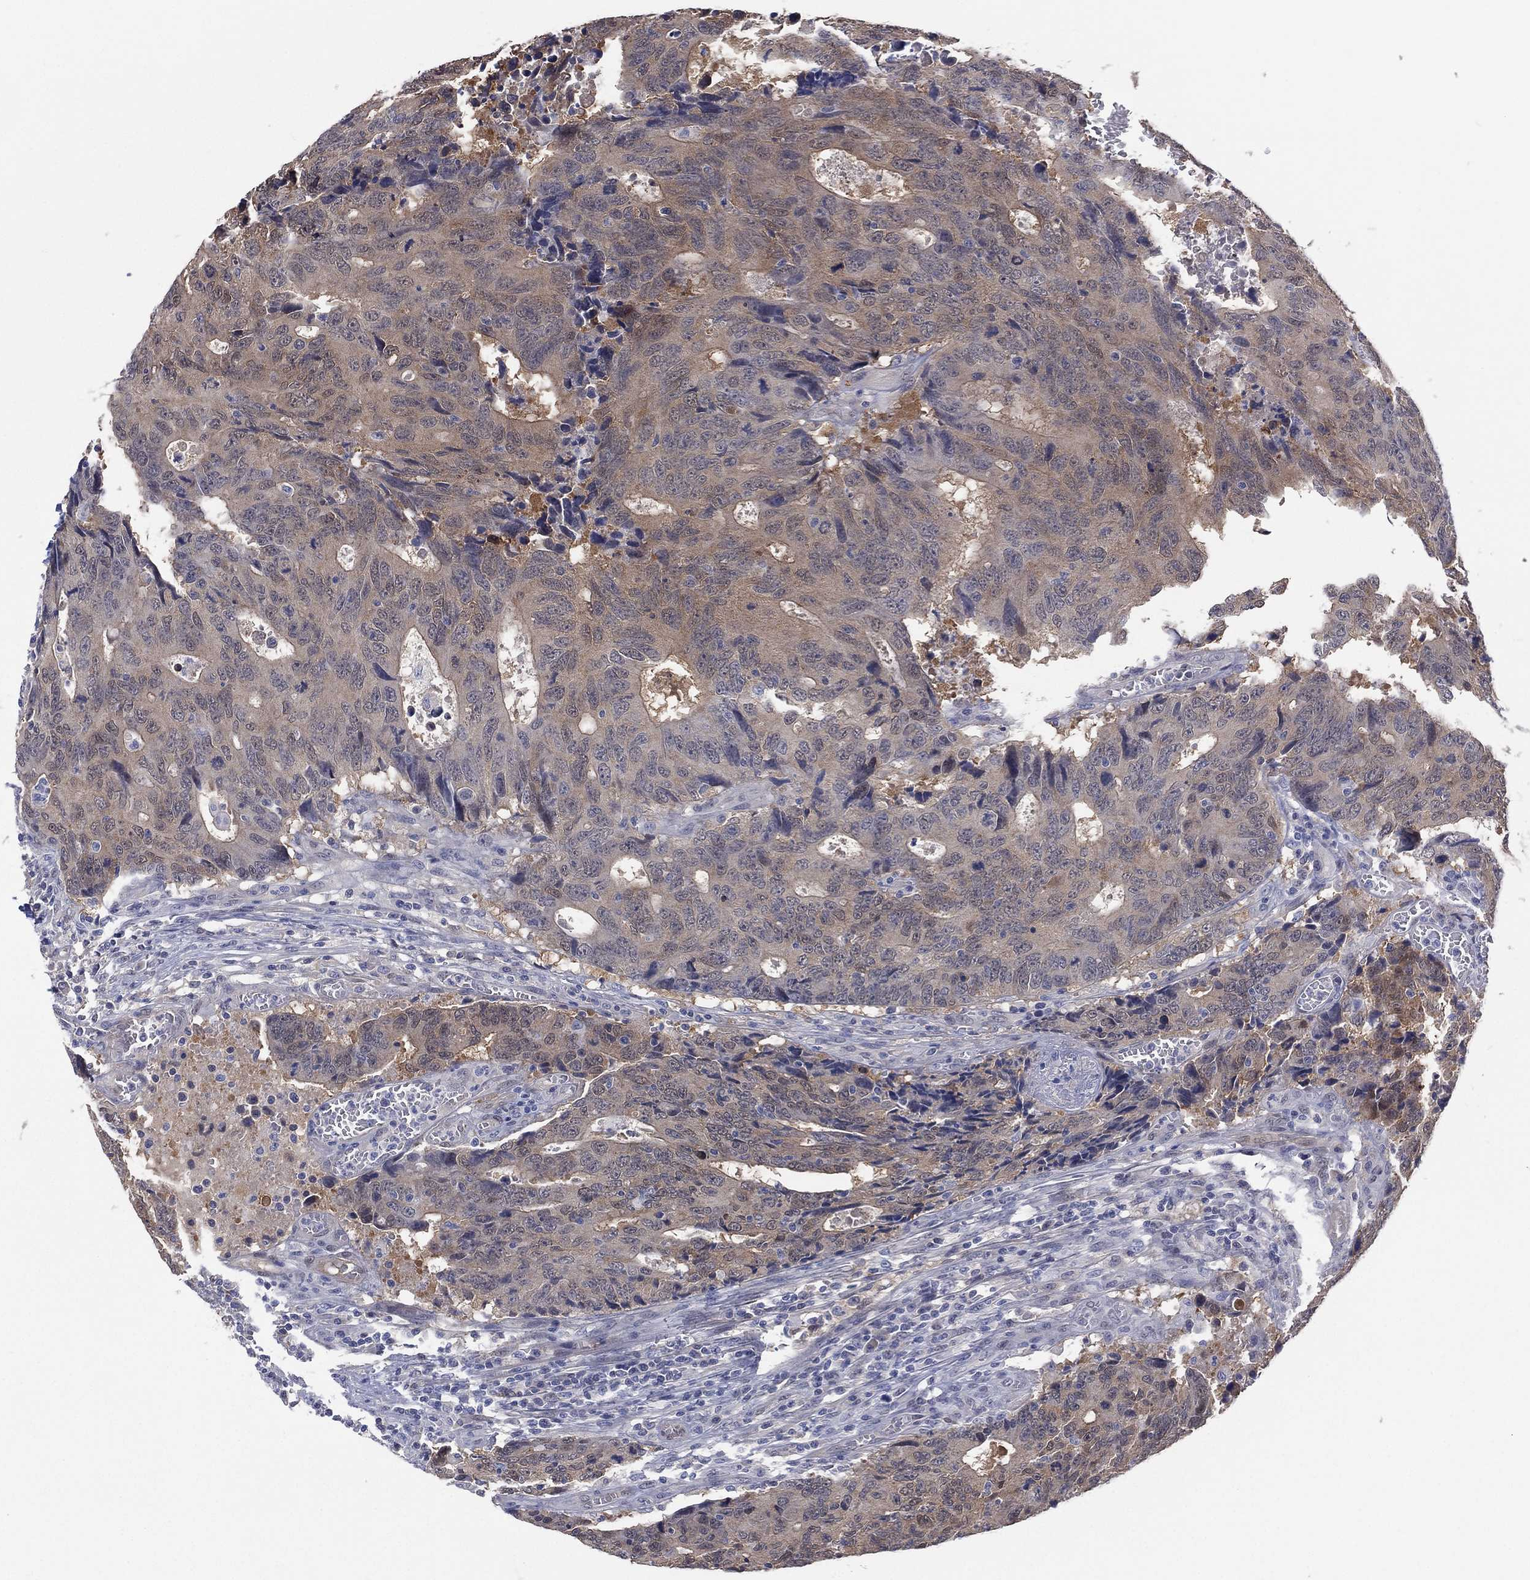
{"staining": {"intensity": "weak", "quantity": "25%-75%", "location": "cytoplasmic/membranous"}, "tissue": "colorectal cancer", "cell_type": "Tumor cells", "image_type": "cancer", "snomed": [{"axis": "morphology", "description": "Adenocarcinoma, NOS"}, {"axis": "topography", "description": "Colon"}], "caption": "An IHC histopathology image of neoplastic tissue is shown. Protein staining in brown shows weak cytoplasmic/membranous positivity in colorectal cancer (adenocarcinoma) within tumor cells.", "gene": "DDAH1", "patient": {"sex": "female", "age": 77}}